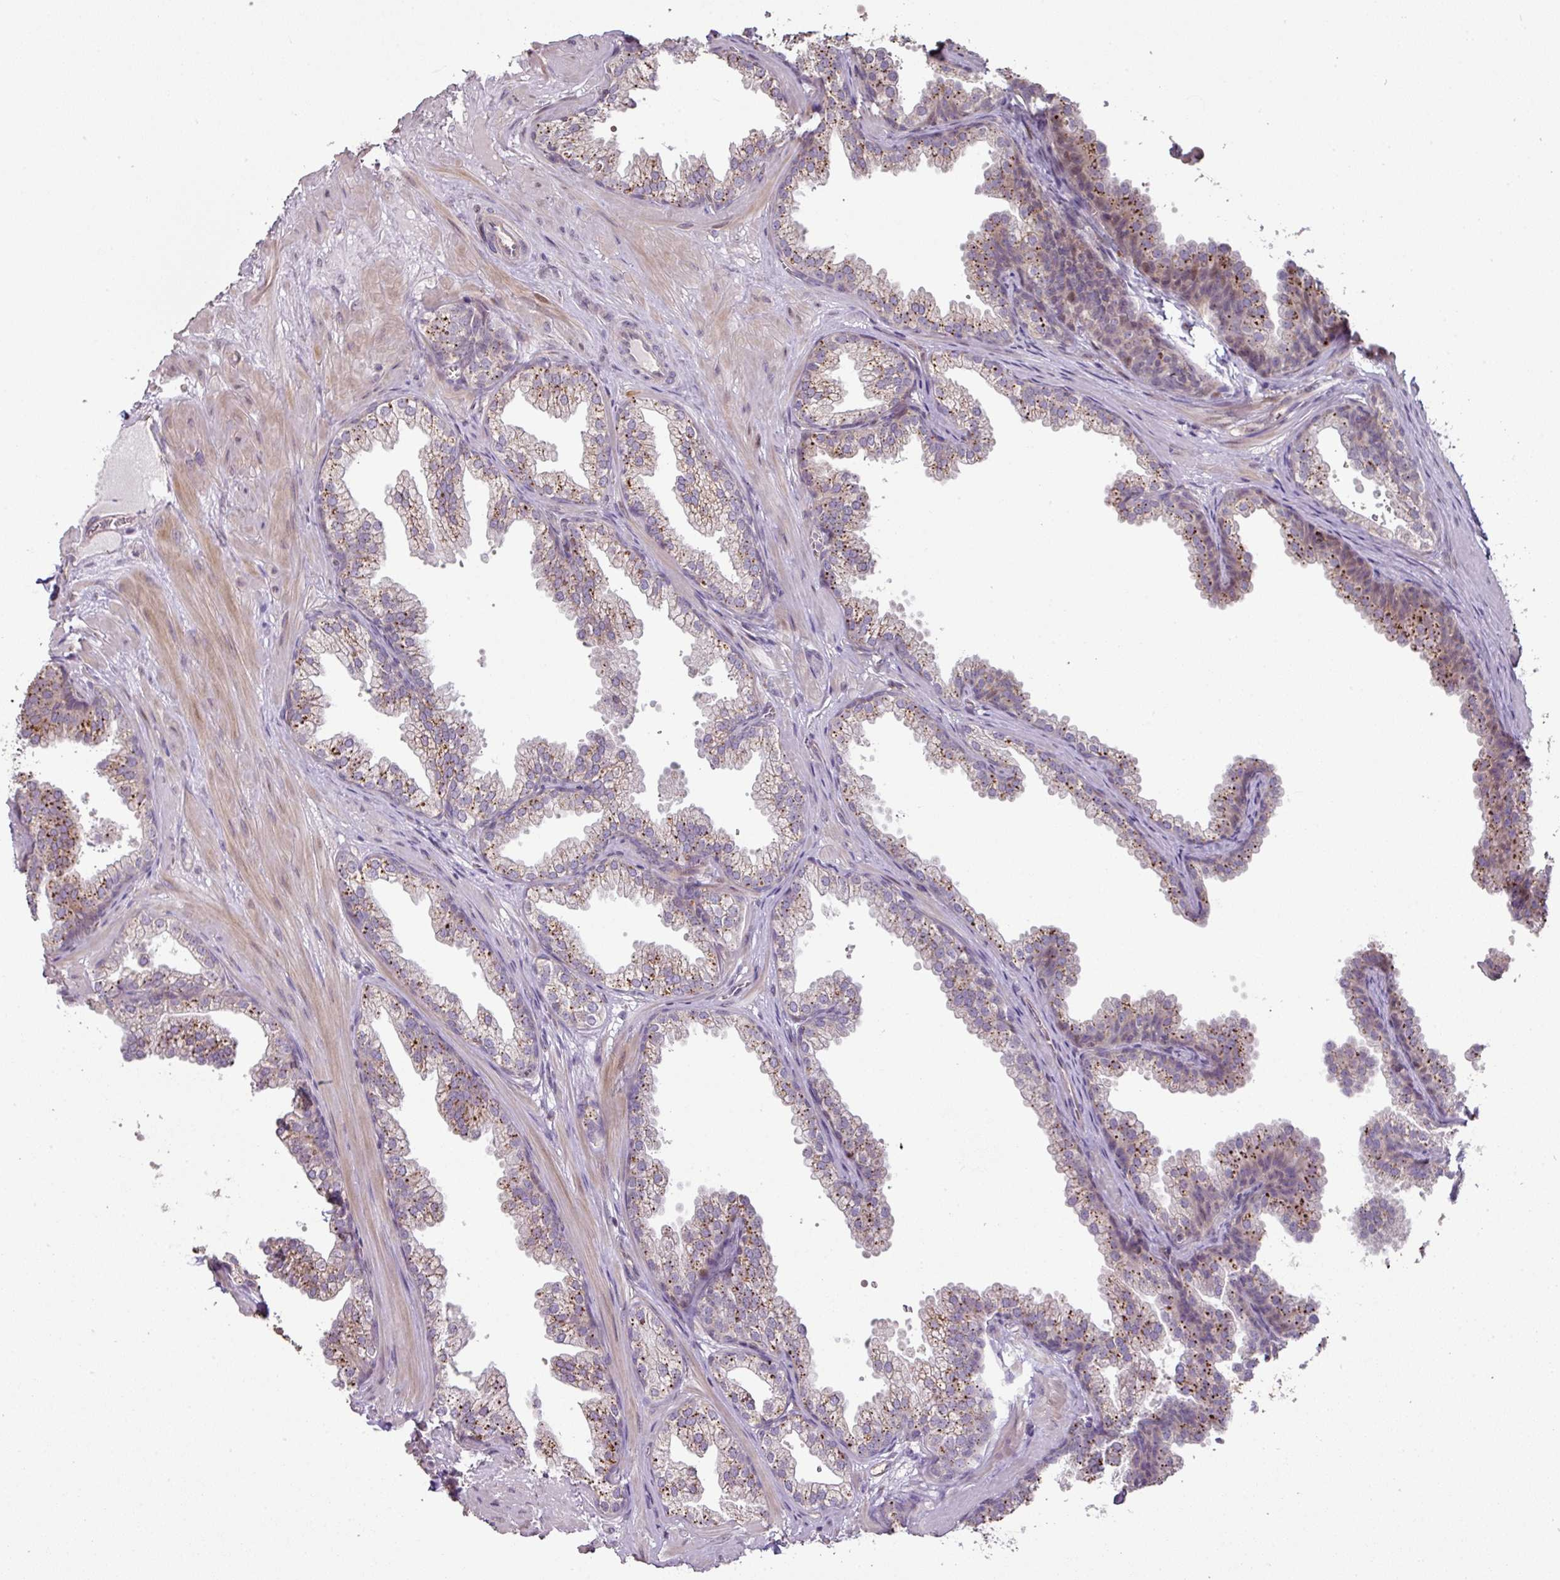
{"staining": {"intensity": "moderate", "quantity": "25%-75%", "location": "cytoplasmic/membranous"}, "tissue": "prostate", "cell_type": "Glandular cells", "image_type": "normal", "snomed": [{"axis": "morphology", "description": "Normal tissue, NOS"}, {"axis": "topography", "description": "Prostate"}], "caption": "The immunohistochemical stain highlights moderate cytoplasmic/membranous positivity in glandular cells of benign prostate.", "gene": "CXCR5", "patient": {"sex": "male", "age": 37}}